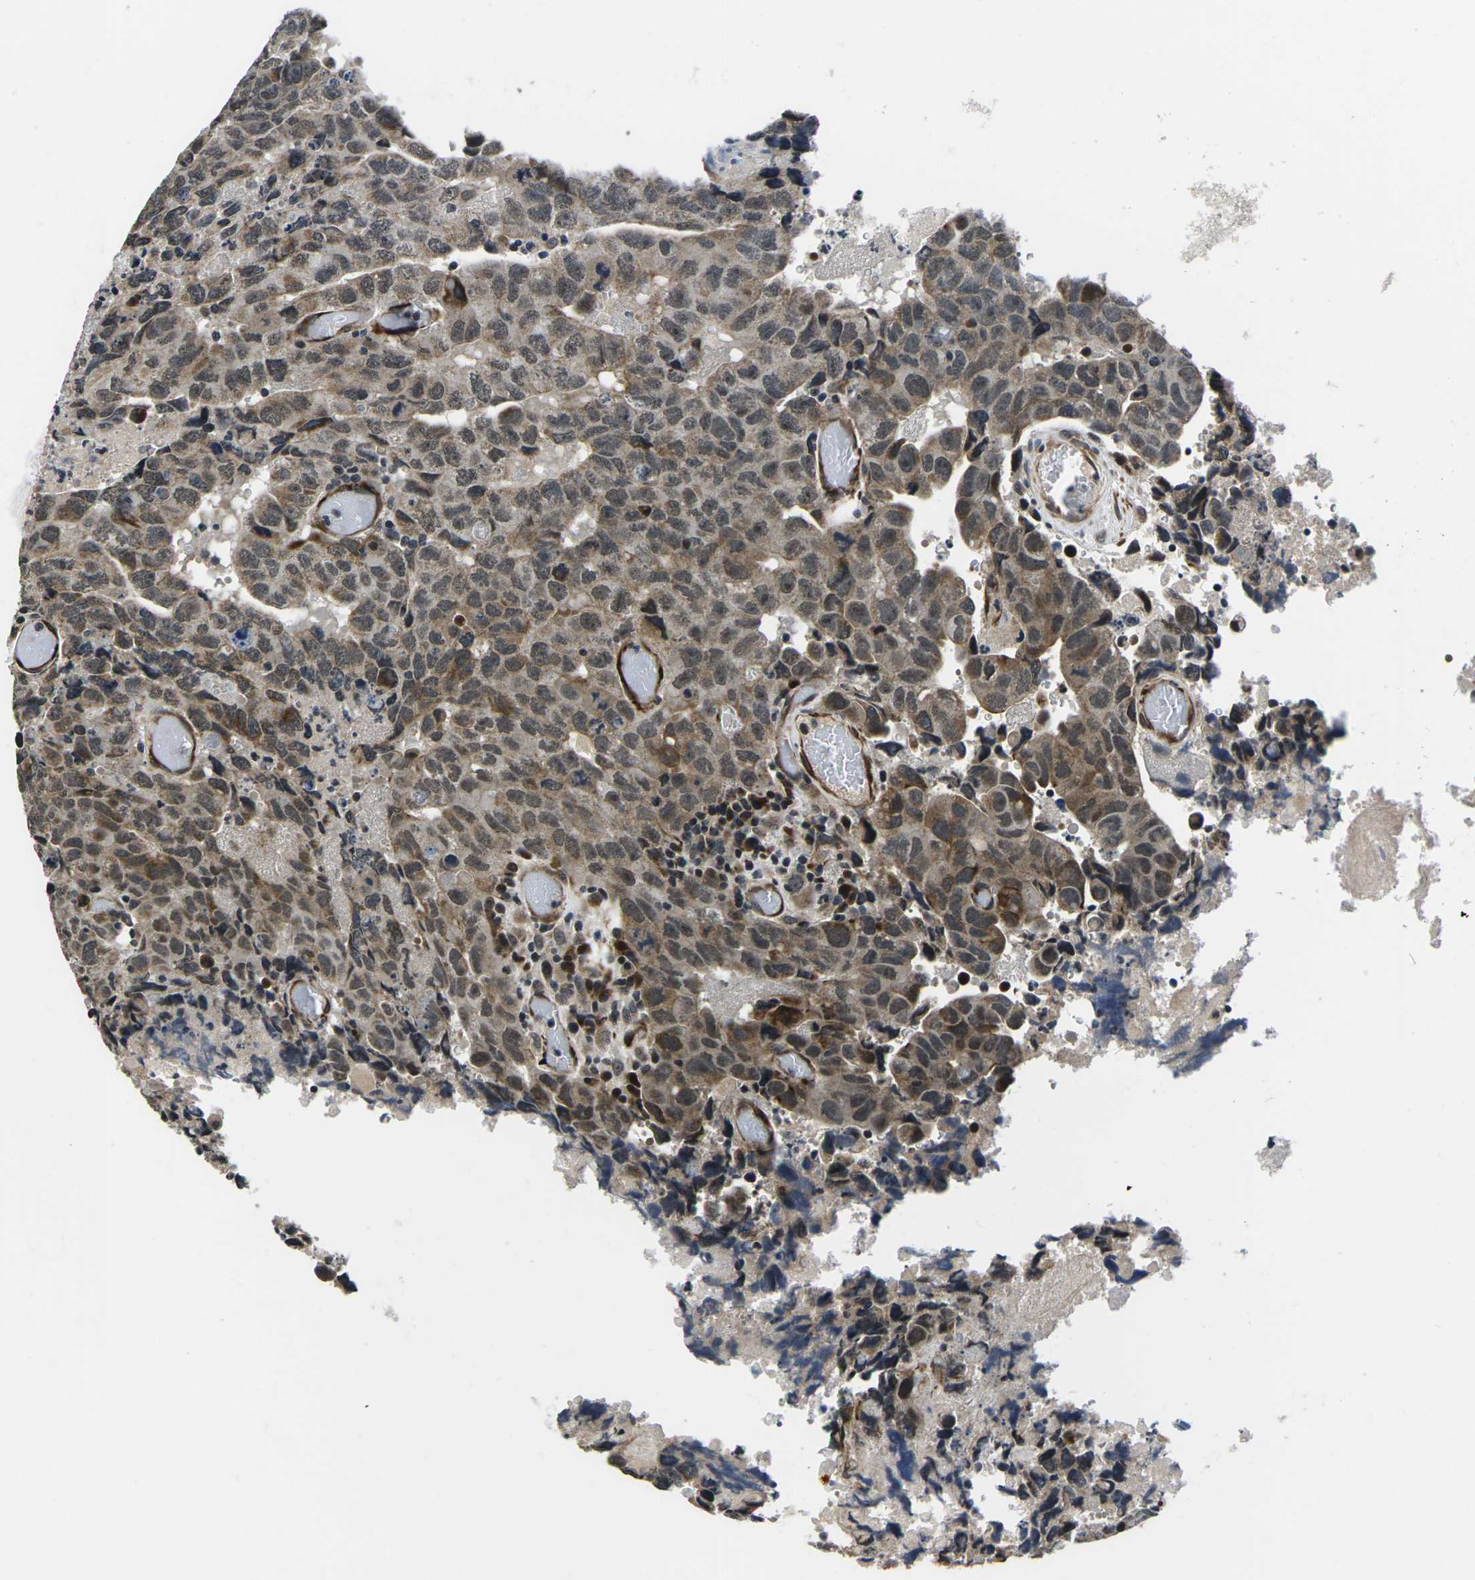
{"staining": {"intensity": "weak", "quantity": ">75%", "location": "cytoplasmic/membranous,nuclear"}, "tissue": "testis cancer", "cell_type": "Tumor cells", "image_type": "cancer", "snomed": [{"axis": "morphology", "description": "Necrosis, NOS"}, {"axis": "morphology", "description": "Carcinoma, Embryonal, NOS"}, {"axis": "topography", "description": "Testis"}], "caption": "Immunohistochemistry histopathology image of human testis embryonal carcinoma stained for a protein (brown), which demonstrates low levels of weak cytoplasmic/membranous and nuclear positivity in about >75% of tumor cells.", "gene": "CCNE1", "patient": {"sex": "male", "age": 19}}